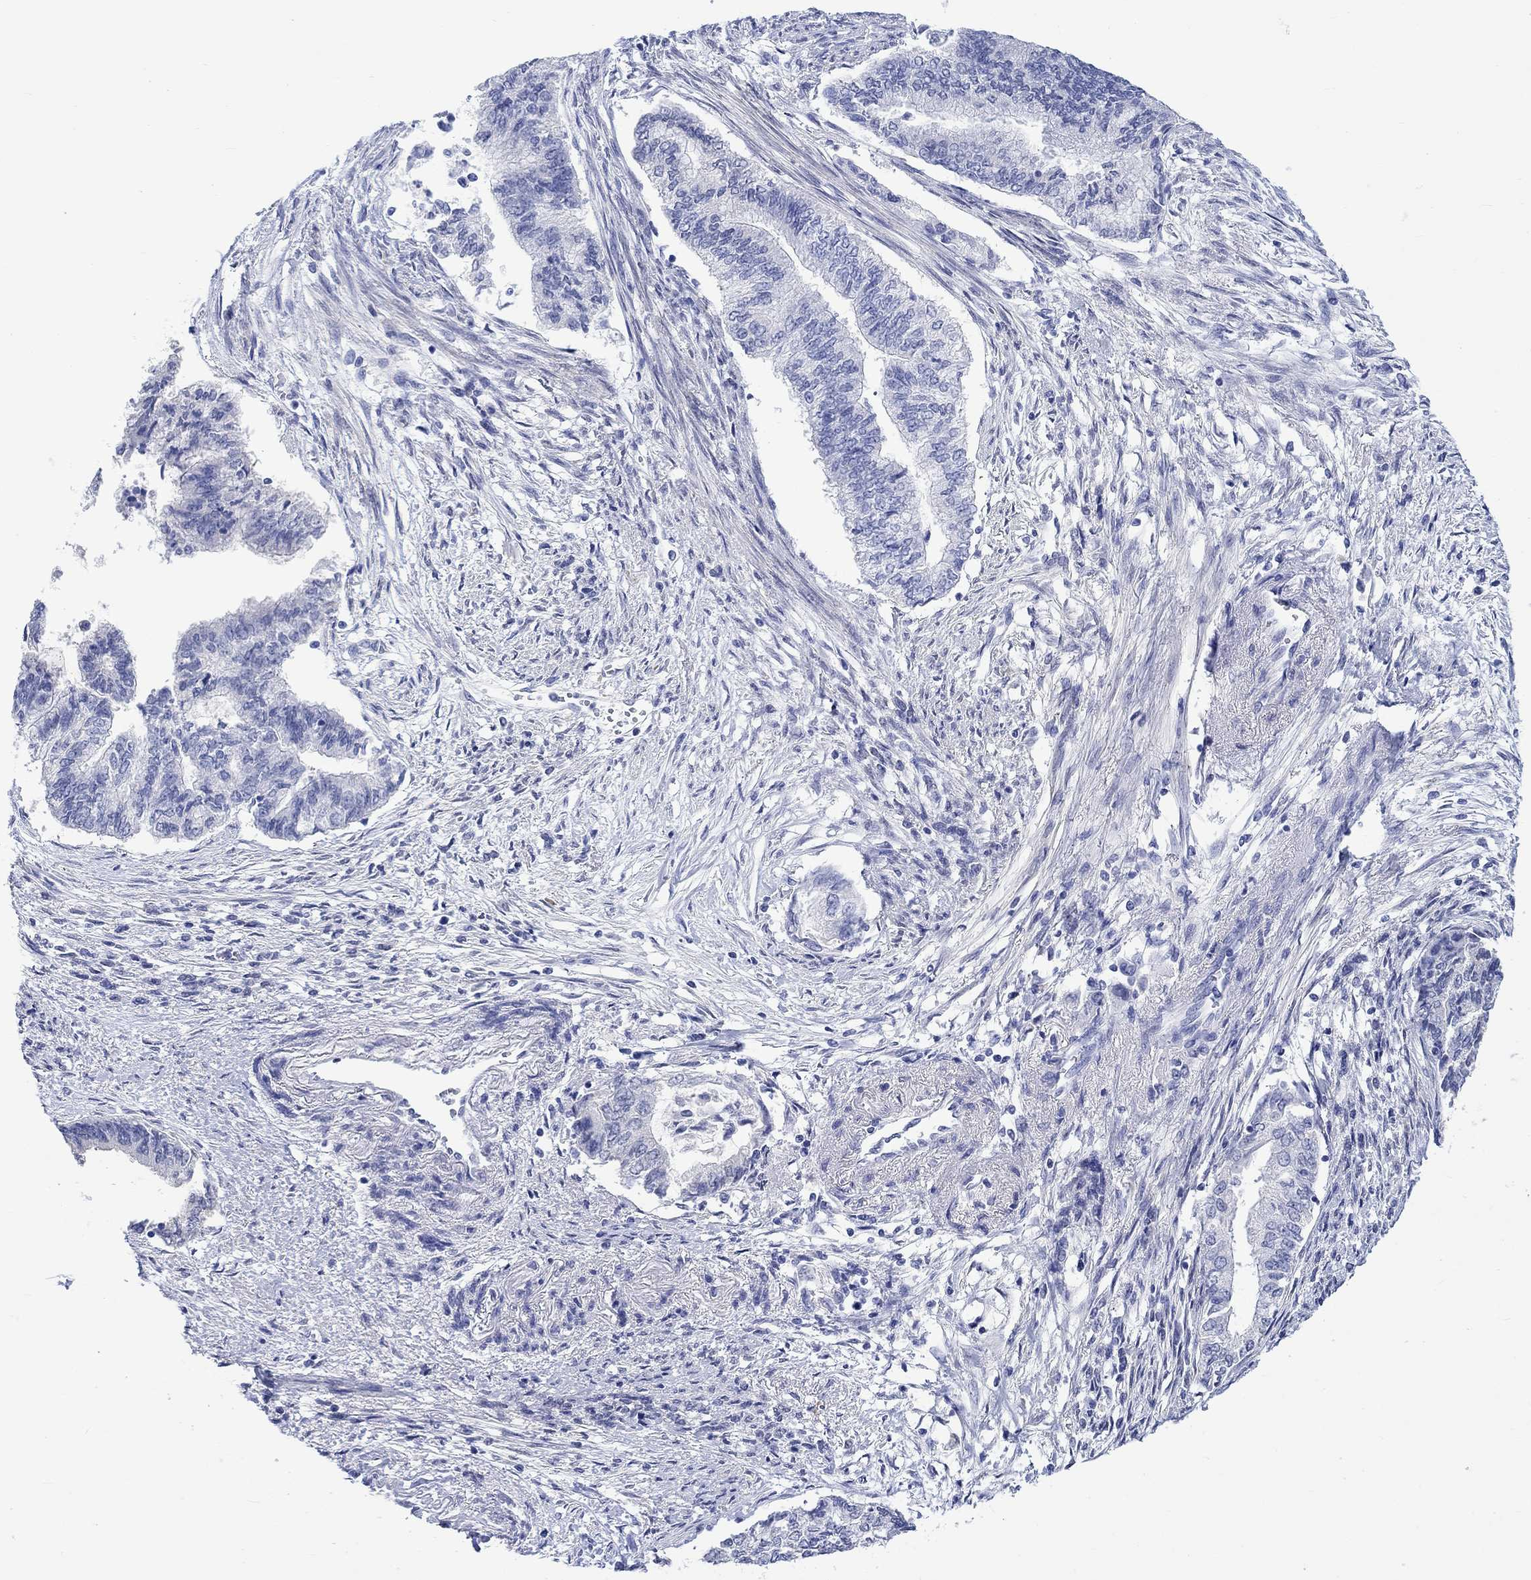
{"staining": {"intensity": "negative", "quantity": "none", "location": "none"}, "tissue": "endometrial cancer", "cell_type": "Tumor cells", "image_type": "cancer", "snomed": [{"axis": "morphology", "description": "Adenocarcinoma, NOS"}, {"axis": "topography", "description": "Endometrium"}], "caption": "A photomicrograph of human endometrial cancer is negative for staining in tumor cells.", "gene": "MSI1", "patient": {"sex": "female", "age": 65}}